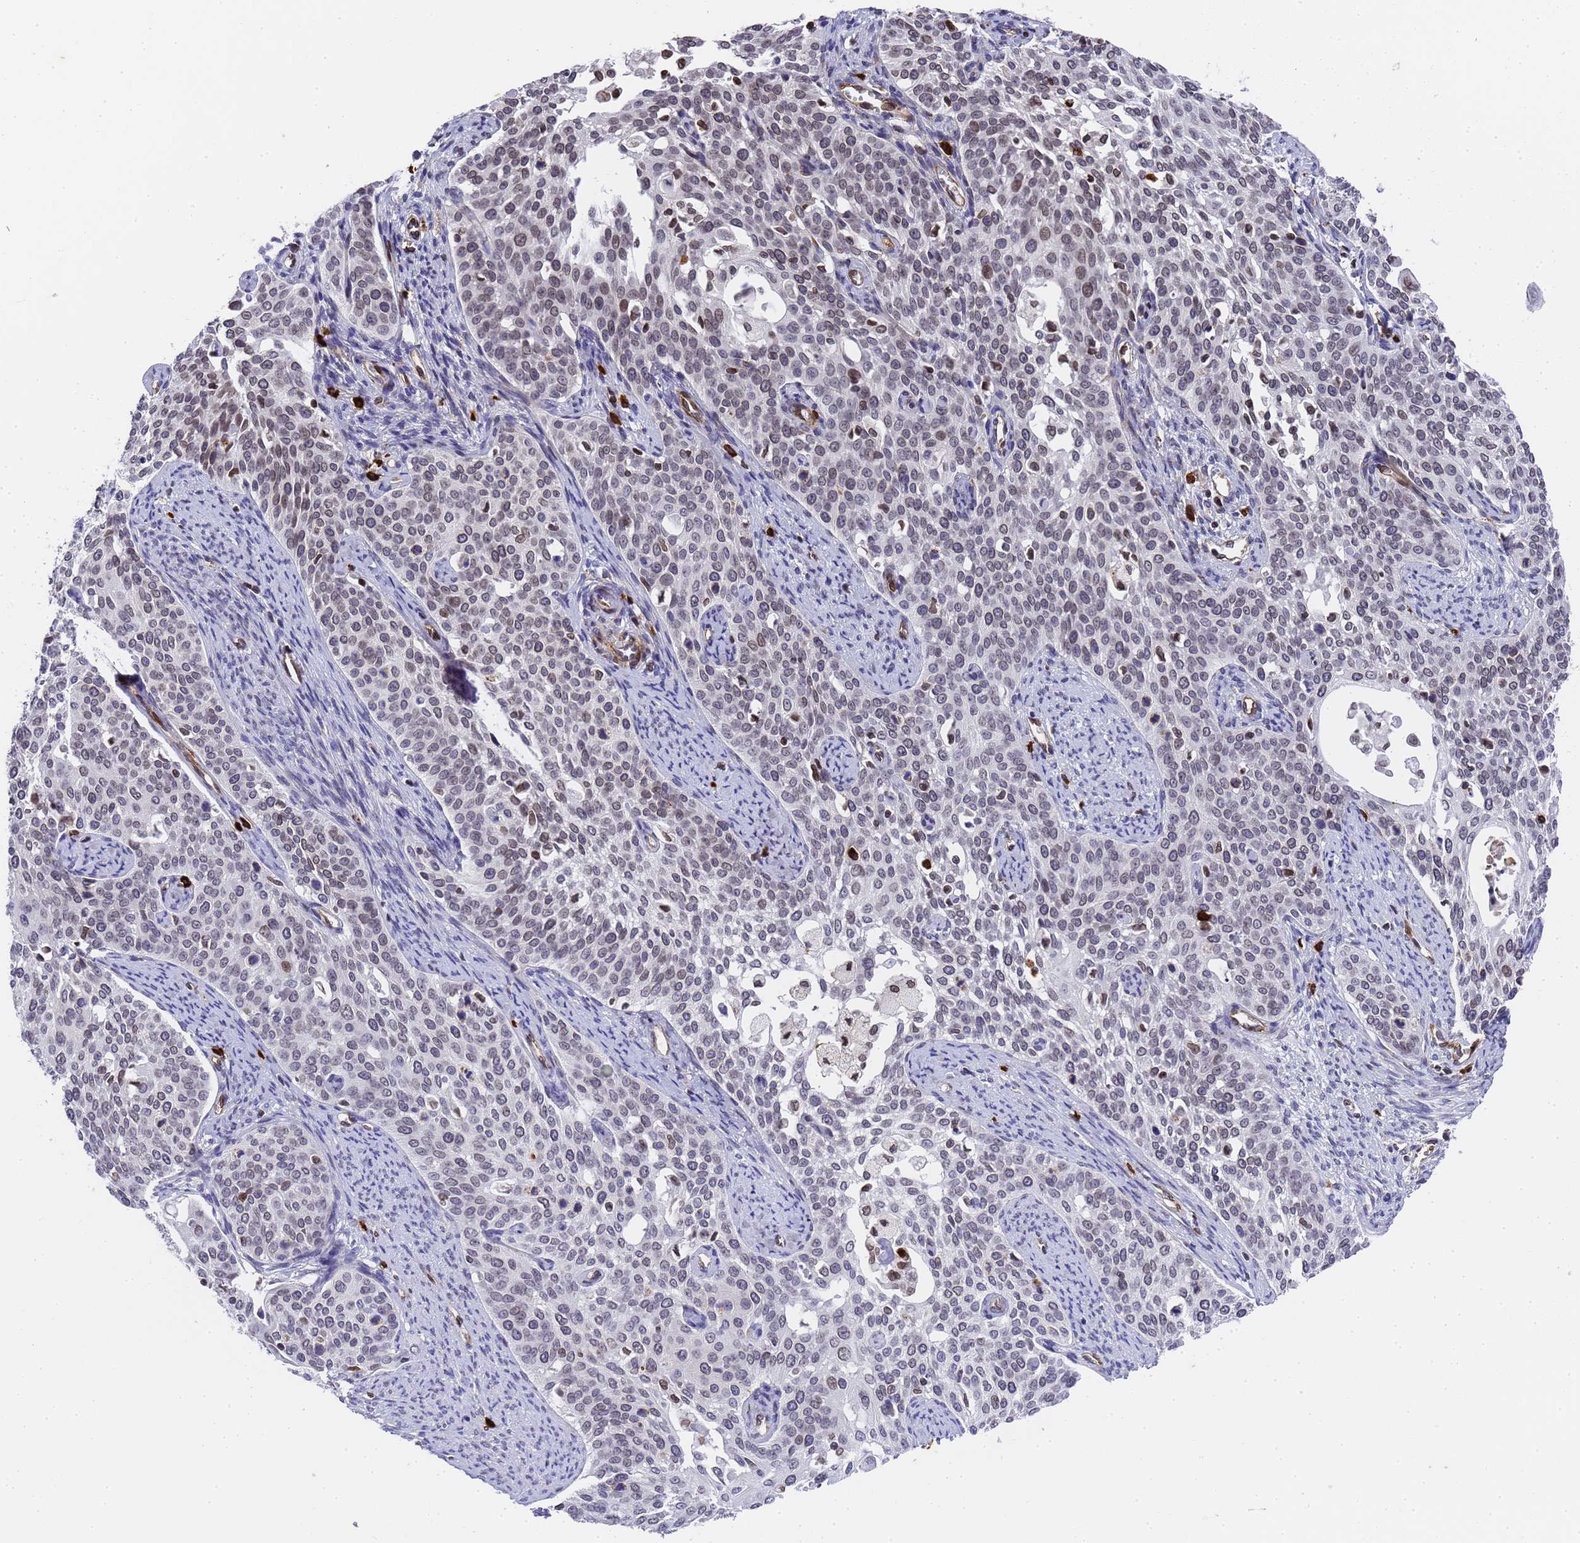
{"staining": {"intensity": "weak", "quantity": "<25%", "location": "nuclear"}, "tissue": "cervical cancer", "cell_type": "Tumor cells", "image_type": "cancer", "snomed": [{"axis": "morphology", "description": "Squamous cell carcinoma, NOS"}, {"axis": "topography", "description": "Cervix"}], "caption": "The micrograph demonstrates no staining of tumor cells in cervical cancer.", "gene": "IGFBP7", "patient": {"sex": "female", "age": 44}}